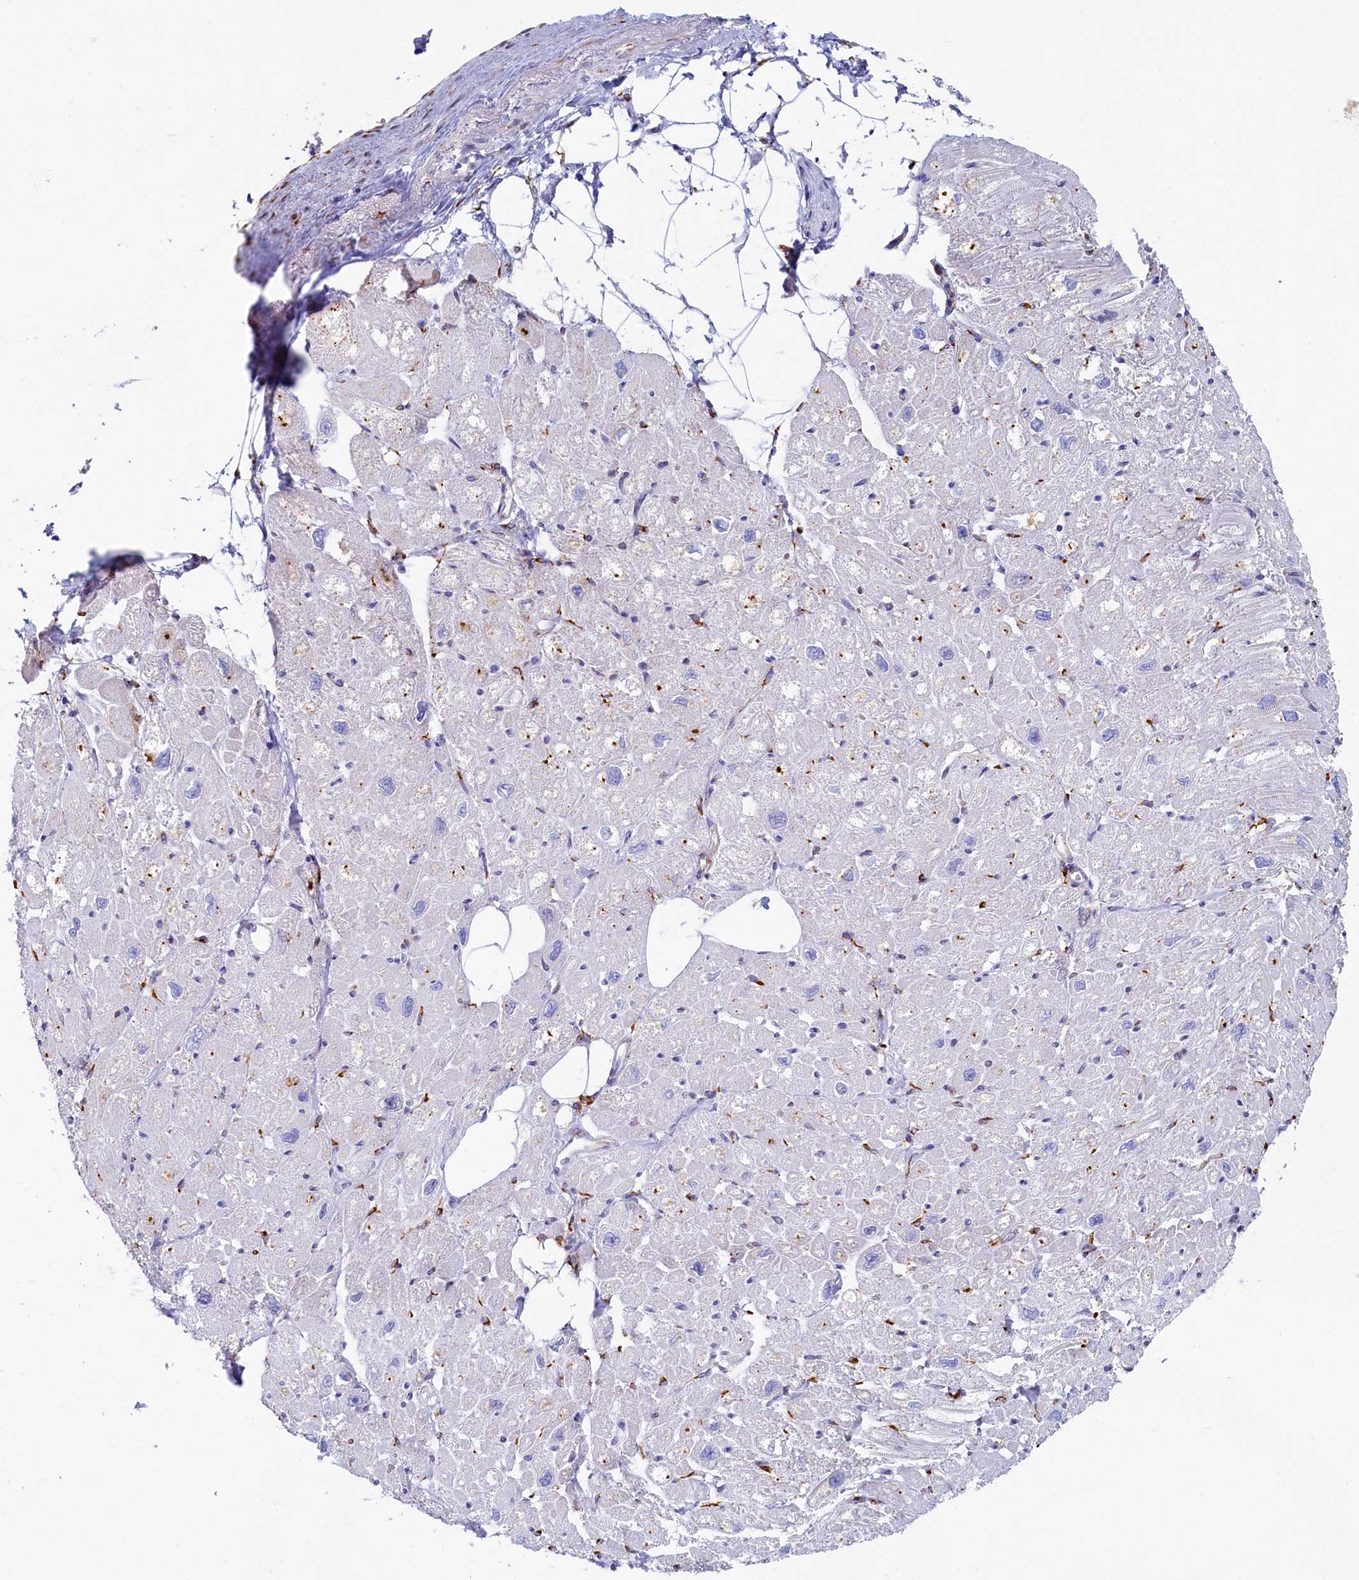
{"staining": {"intensity": "moderate", "quantity": "<25%", "location": "cytoplasmic/membranous"}, "tissue": "heart muscle", "cell_type": "Cardiomyocytes", "image_type": "normal", "snomed": [{"axis": "morphology", "description": "Normal tissue, NOS"}, {"axis": "topography", "description": "Heart"}], "caption": "High-magnification brightfield microscopy of benign heart muscle stained with DAB (3,3'-diaminobenzidine) (brown) and counterstained with hematoxylin (blue). cardiomyocytes exhibit moderate cytoplasmic/membranous positivity is present in about<25% of cells. (IHC, brightfield microscopy, high magnification).", "gene": "TMEM18", "patient": {"sex": "male", "age": 50}}